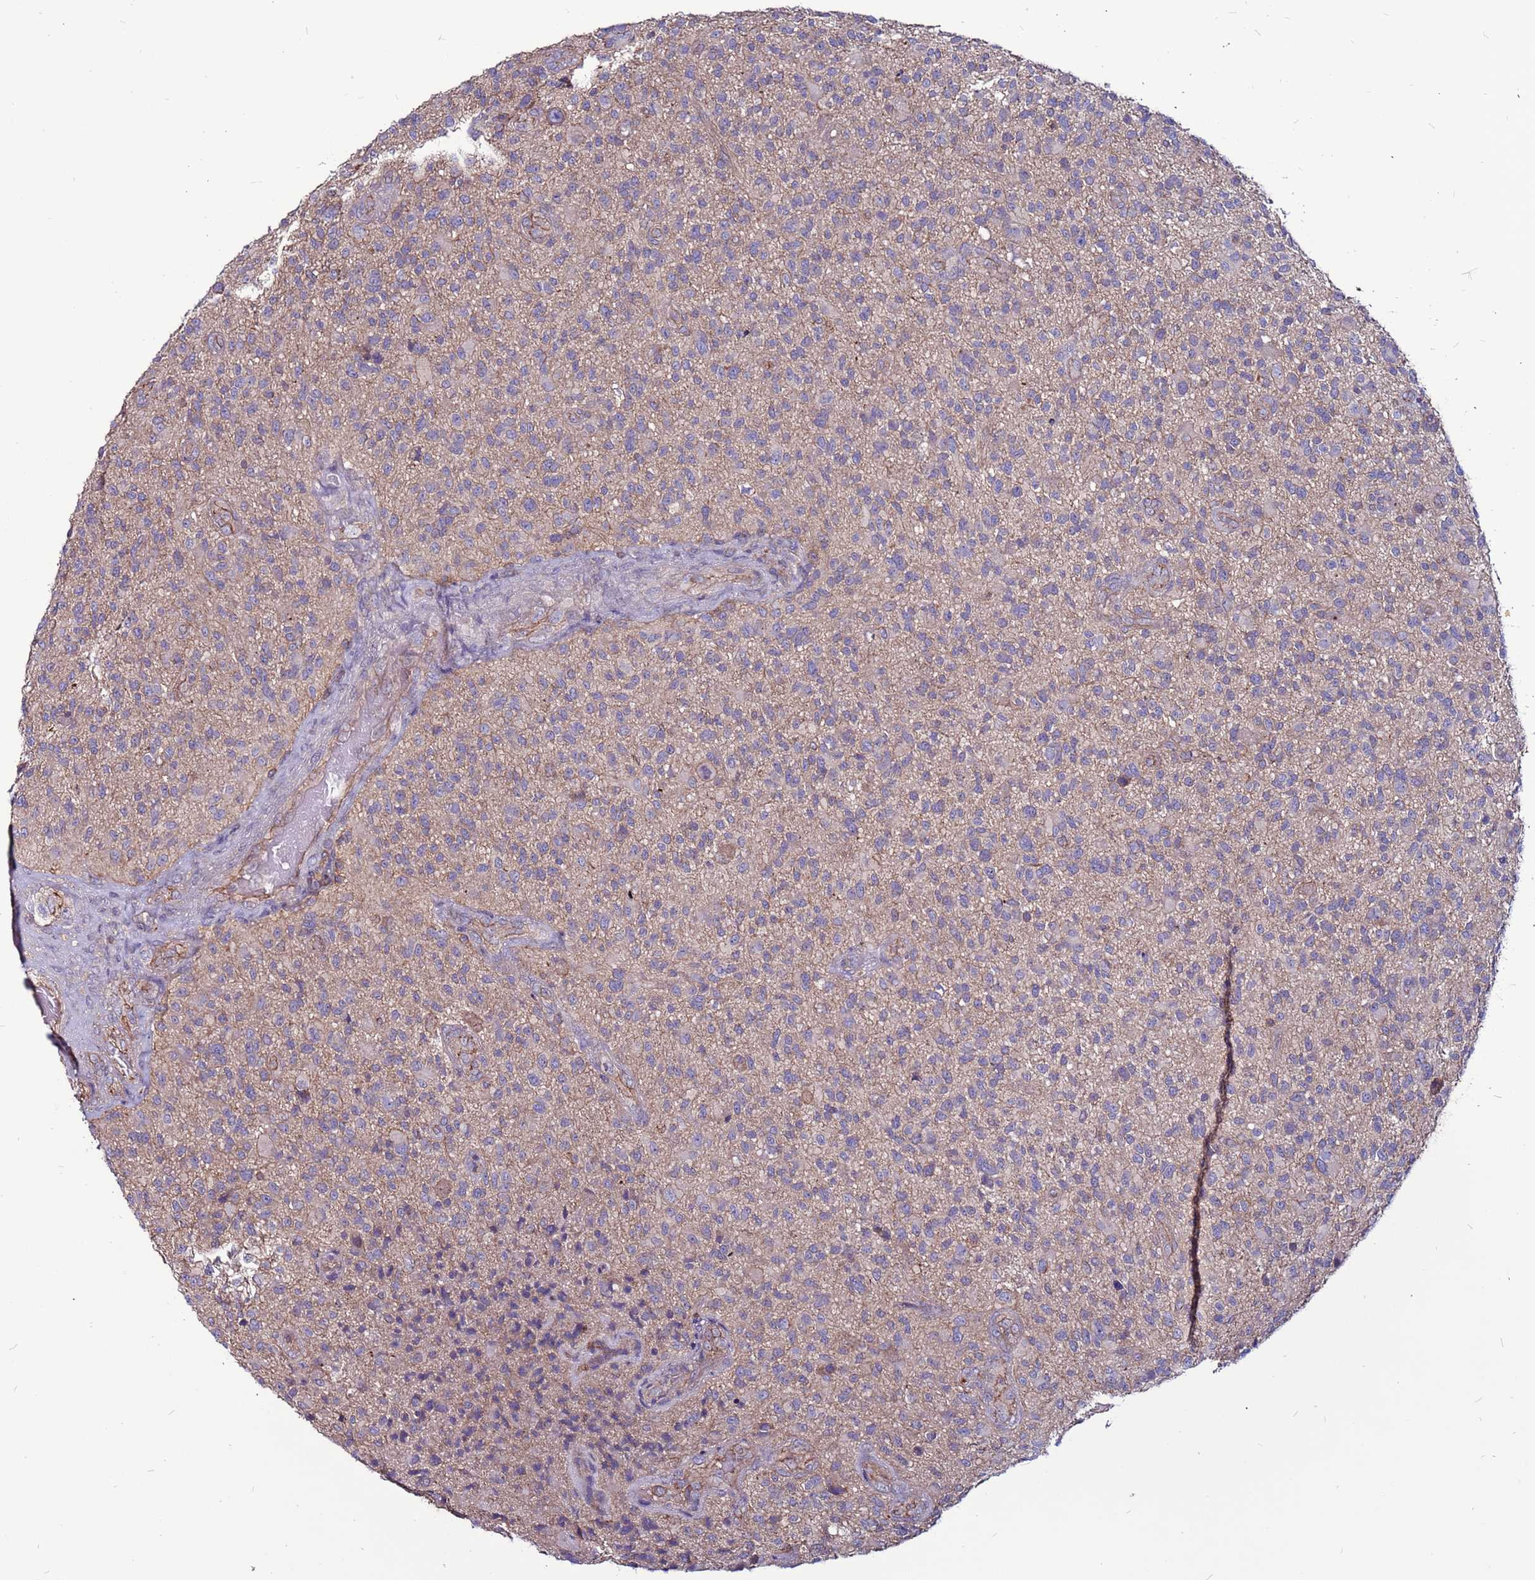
{"staining": {"intensity": "negative", "quantity": "none", "location": "none"}, "tissue": "glioma", "cell_type": "Tumor cells", "image_type": "cancer", "snomed": [{"axis": "morphology", "description": "Glioma, malignant, High grade"}, {"axis": "topography", "description": "Brain"}], "caption": "Immunohistochemical staining of glioma demonstrates no significant expression in tumor cells.", "gene": "NRN1L", "patient": {"sex": "male", "age": 47}}